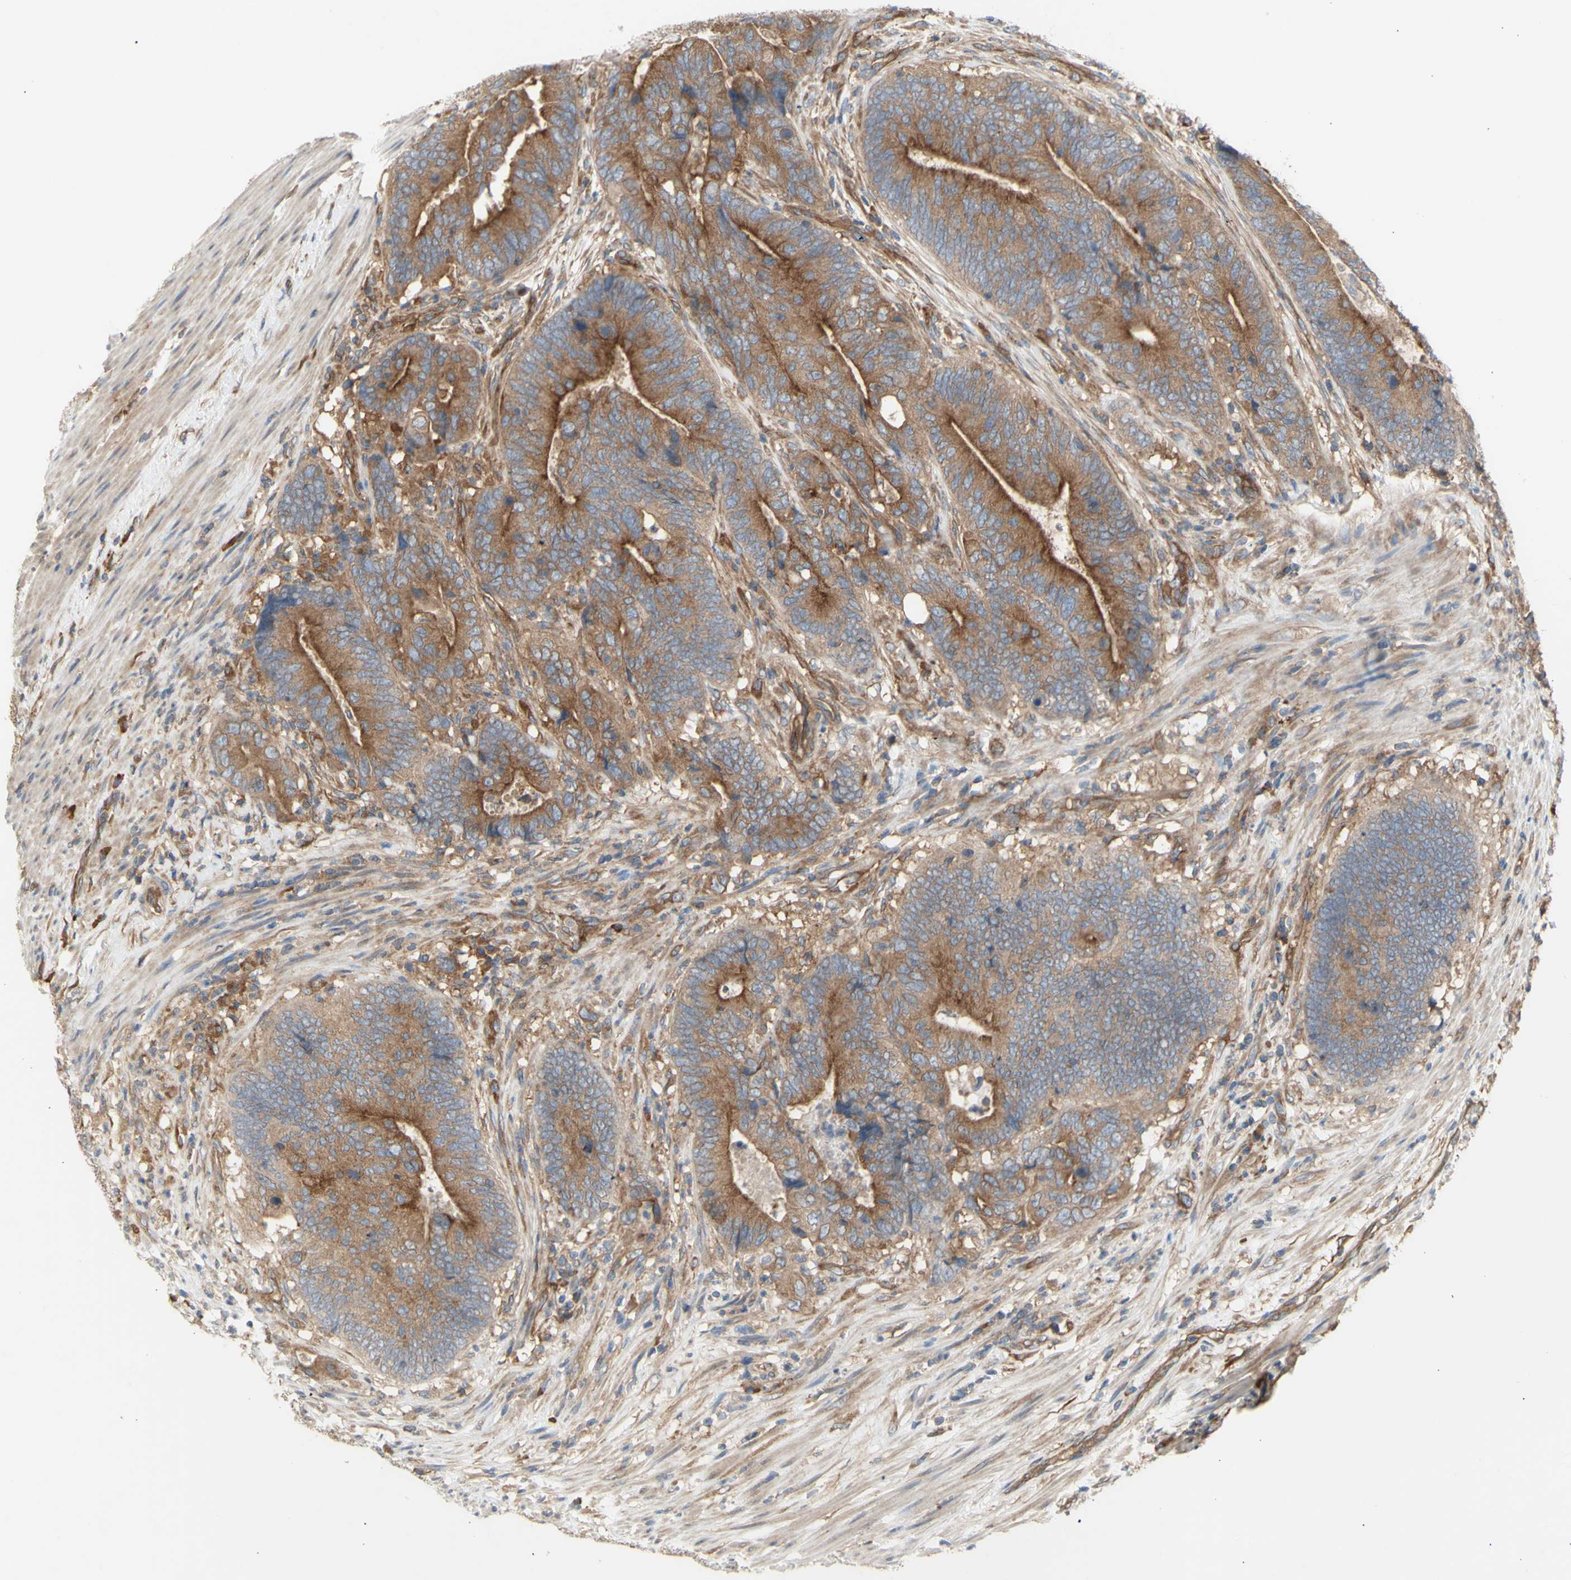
{"staining": {"intensity": "moderate", "quantity": ">75%", "location": "cytoplasmic/membranous"}, "tissue": "colorectal cancer", "cell_type": "Tumor cells", "image_type": "cancer", "snomed": [{"axis": "morphology", "description": "Normal tissue, NOS"}, {"axis": "morphology", "description": "Adenocarcinoma, NOS"}, {"axis": "topography", "description": "Colon"}], "caption": "Protein analysis of colorectal cancer tissue reveals moderate cytoplasmic/membranous staining in approximately >75% of tumor cells.", "gene": "KLC1", "patient": {"sex": "male", "age": 56}}